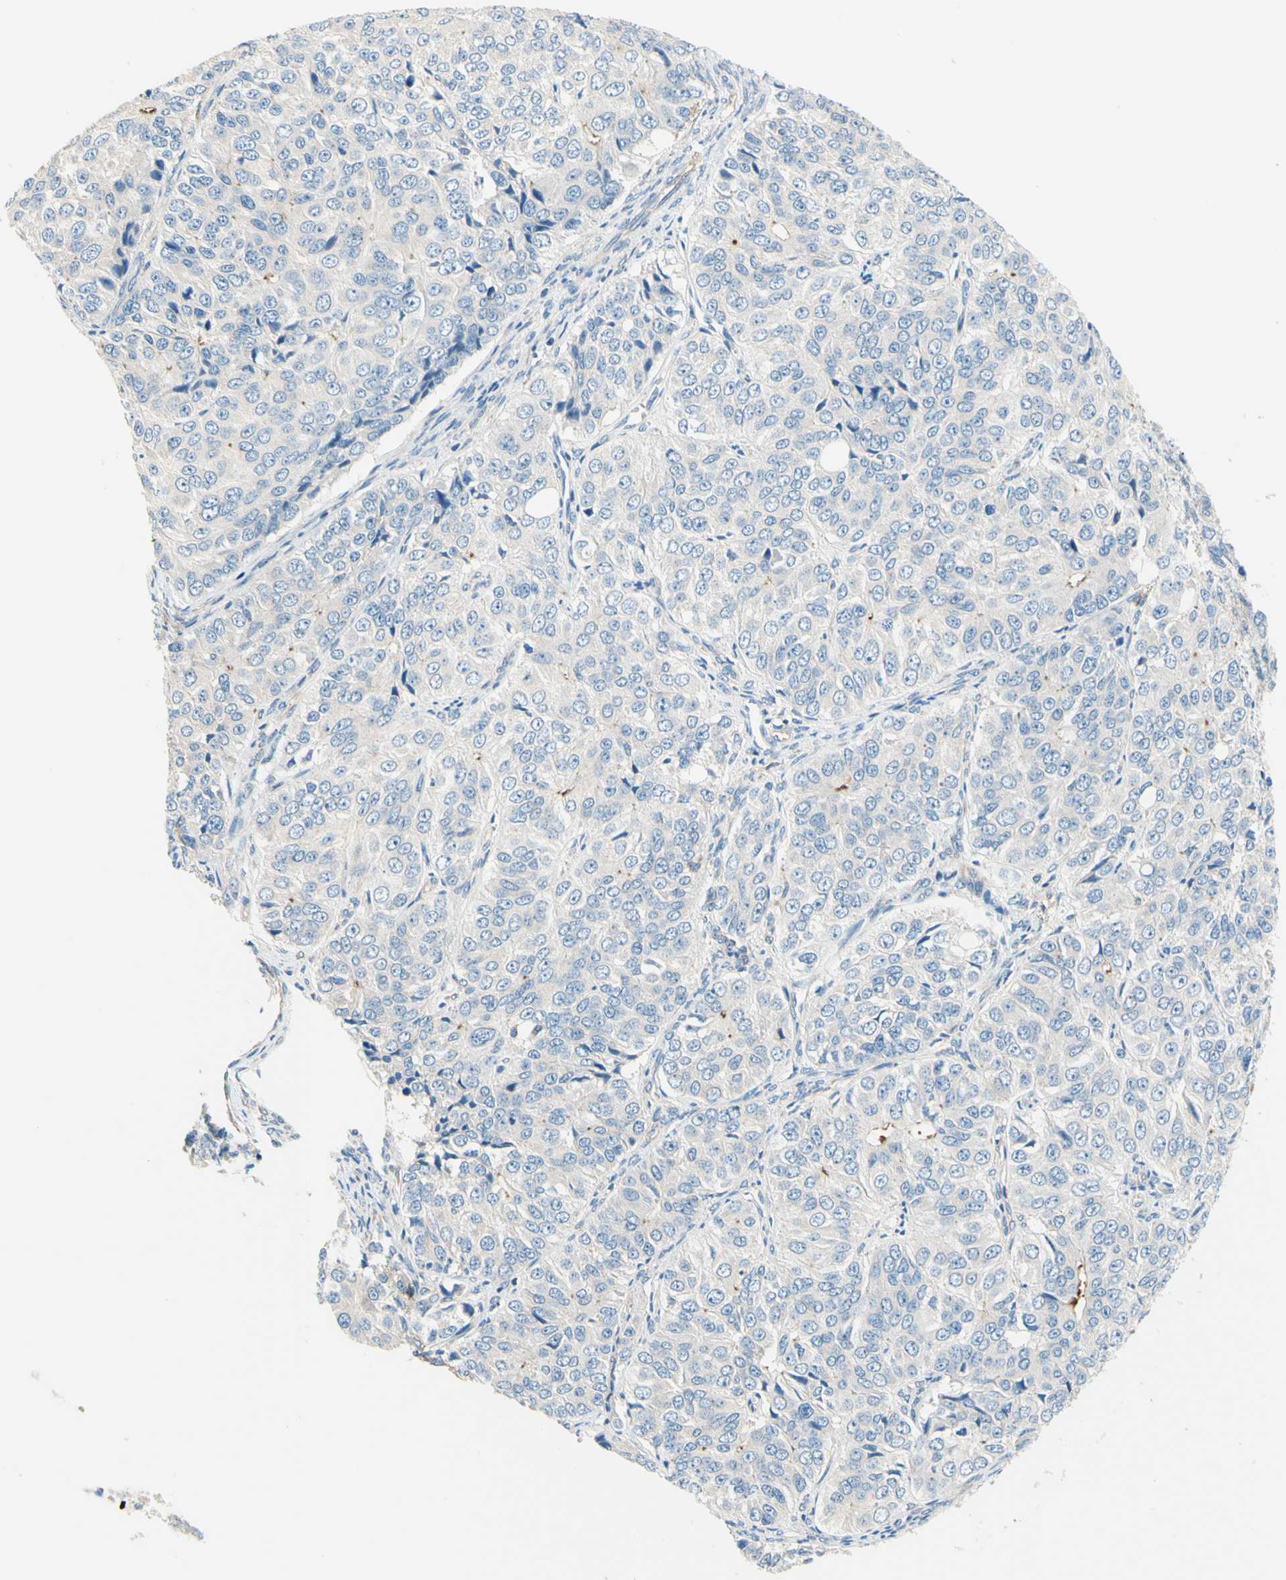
{"staining": {"intensity": "negative", "quantity": "none", "location": "none"}, "tissue": "ovarian cancer", "cell_type": "Tumor cells", "image_type": "cancer", "snomed": [{"axis": "morphology", "description": "Carcinoma, endometroid"}, {"axis": "topography", "description": "Ovary"}], "caption": "Immunohistochemical staining of human ovarian cancer exhibits no significant positivity in tumor cells.", "gene": "SIGLEC9", "patient": {"sex": "female", "age": 51}}